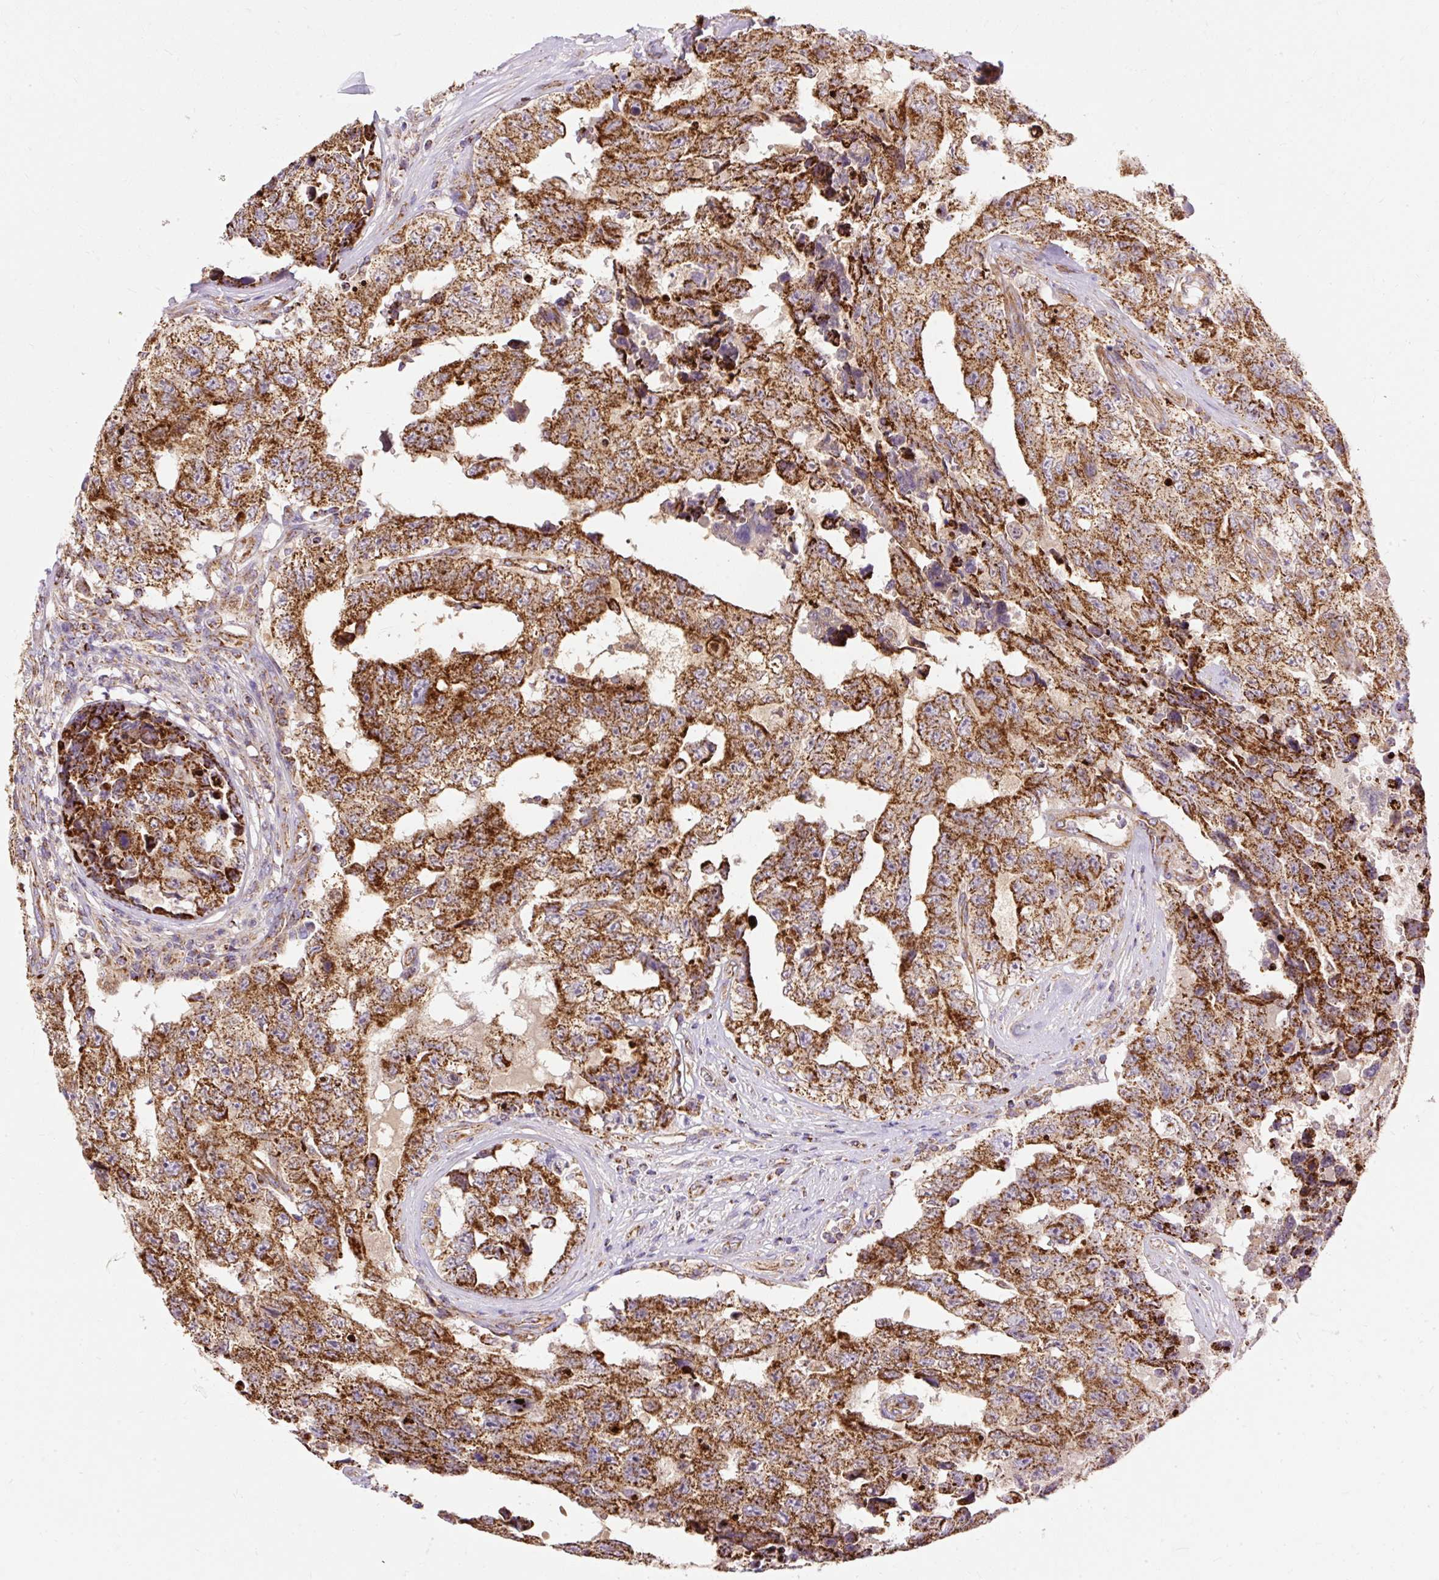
{"staining": {"intensity": "strong", "quantity": ">75%", "location": "cytoplasmic/membranous"}, "tissue": "testis cancer", "cell_type": "Tumor cells", "image_type": "cancer", "snomed": [{"axis": "morphology", "description": "Normal tissue, NOS"}, {"axis": "morphology", "description": "Carcinoma, Embryonal, NOS"}, {"axis": "topography", "description": "Testis"}, {"axis": "topography", "description": "Epididymis"}], "caption": "Human testis cancer (embryonal carcinoma) stained with a brown dye displays strong cytoplasmic/membranous positive staining in about >75% of tumor cells.", "gene": "CEP290", "patient": {"sex": "male", "age": 25}}